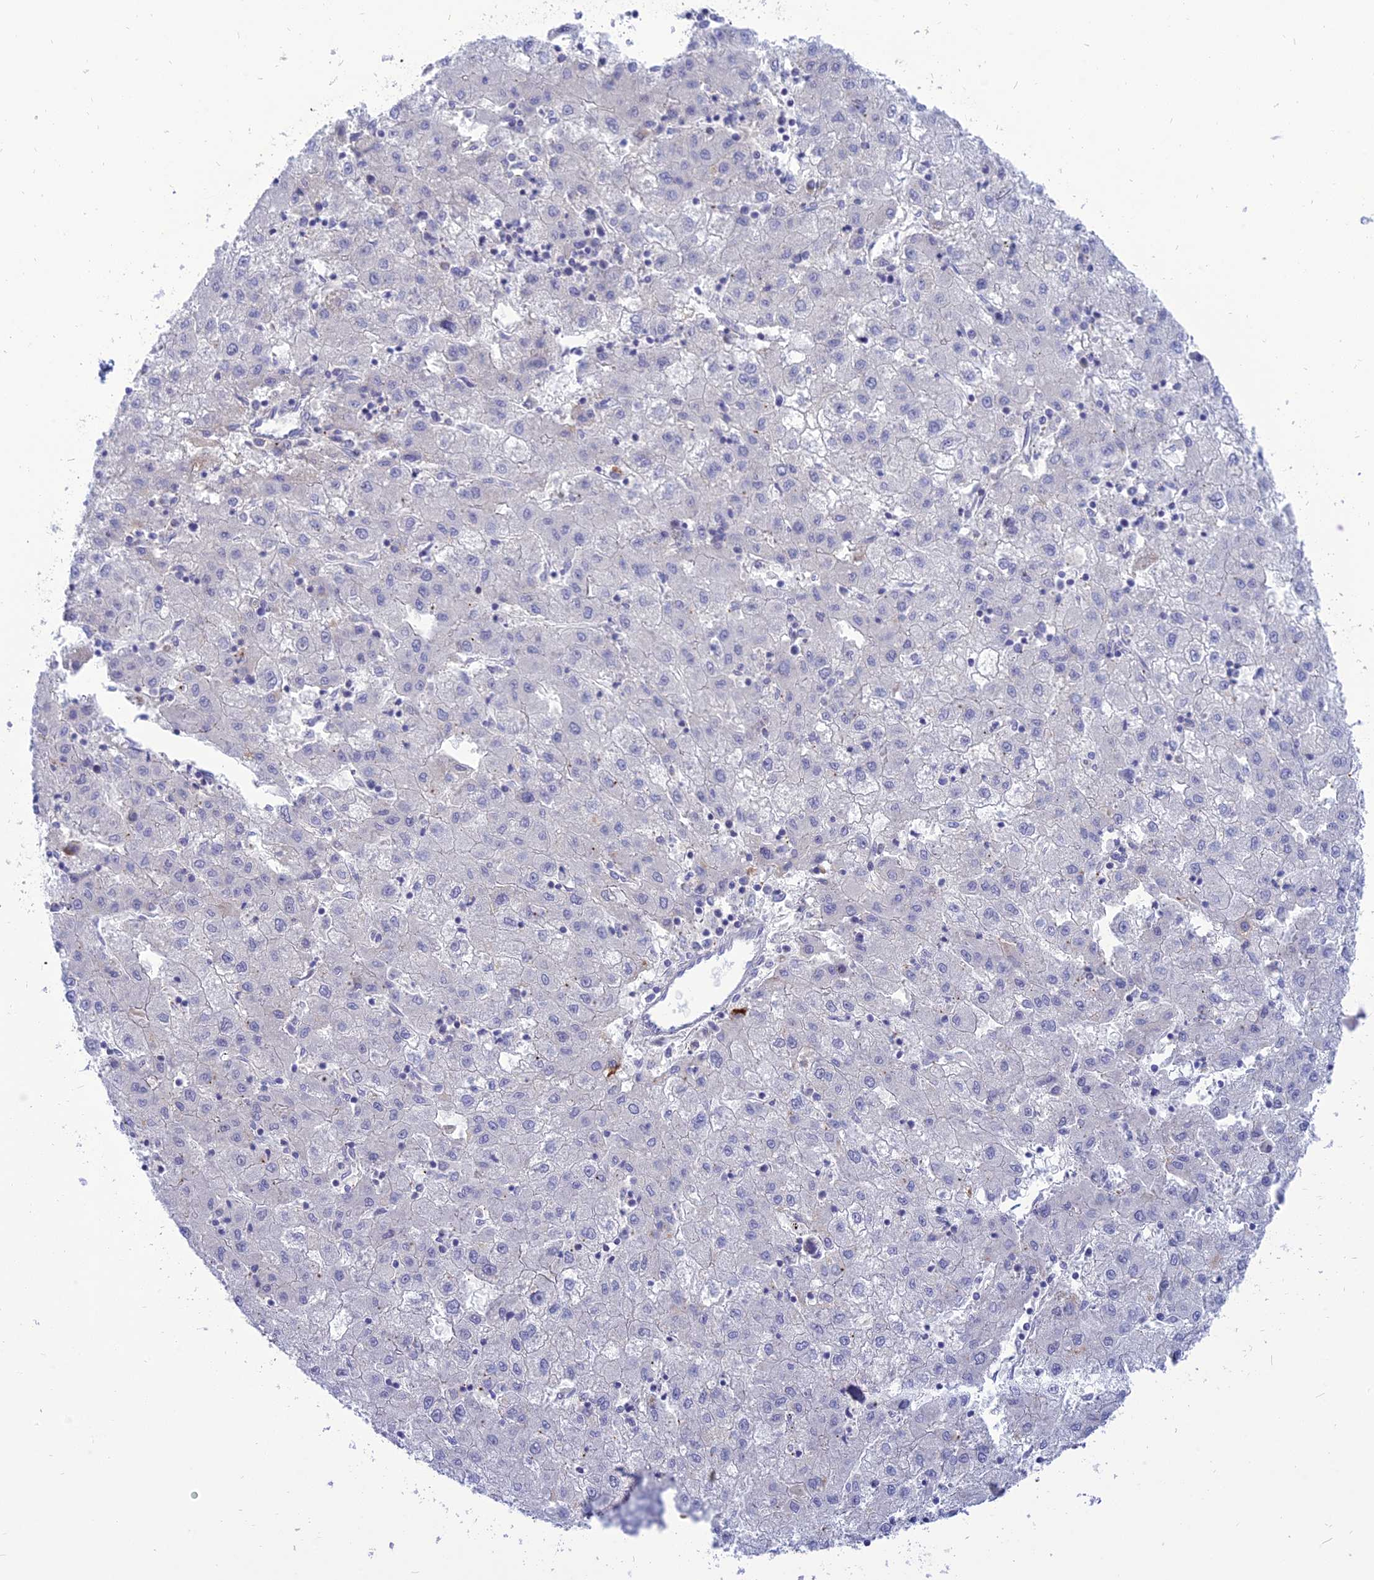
{"staining": {"intensity": "negative", "quantity": "none", "location": "none"}, "tissue": "liver cancer", "cell_type": "Tumor cells", "image_type": "cancer", "snomed": [{"axis": "morphology", "description": "Carcinoma, Hepatocellular, NOS"}, {"axis": "topography", "description": "Liver"}], "caption": "A high-resolution photomicrograph shows IHC staining of liver cancer, which demonstrates no significant expression in tumor cells. (Brightfield microscopy of DAB (3,3'-diaminobenzidine) IHC at high magnification).", "gene": "MBD3L1", "patient": {"sex": "male", "age": 72}}